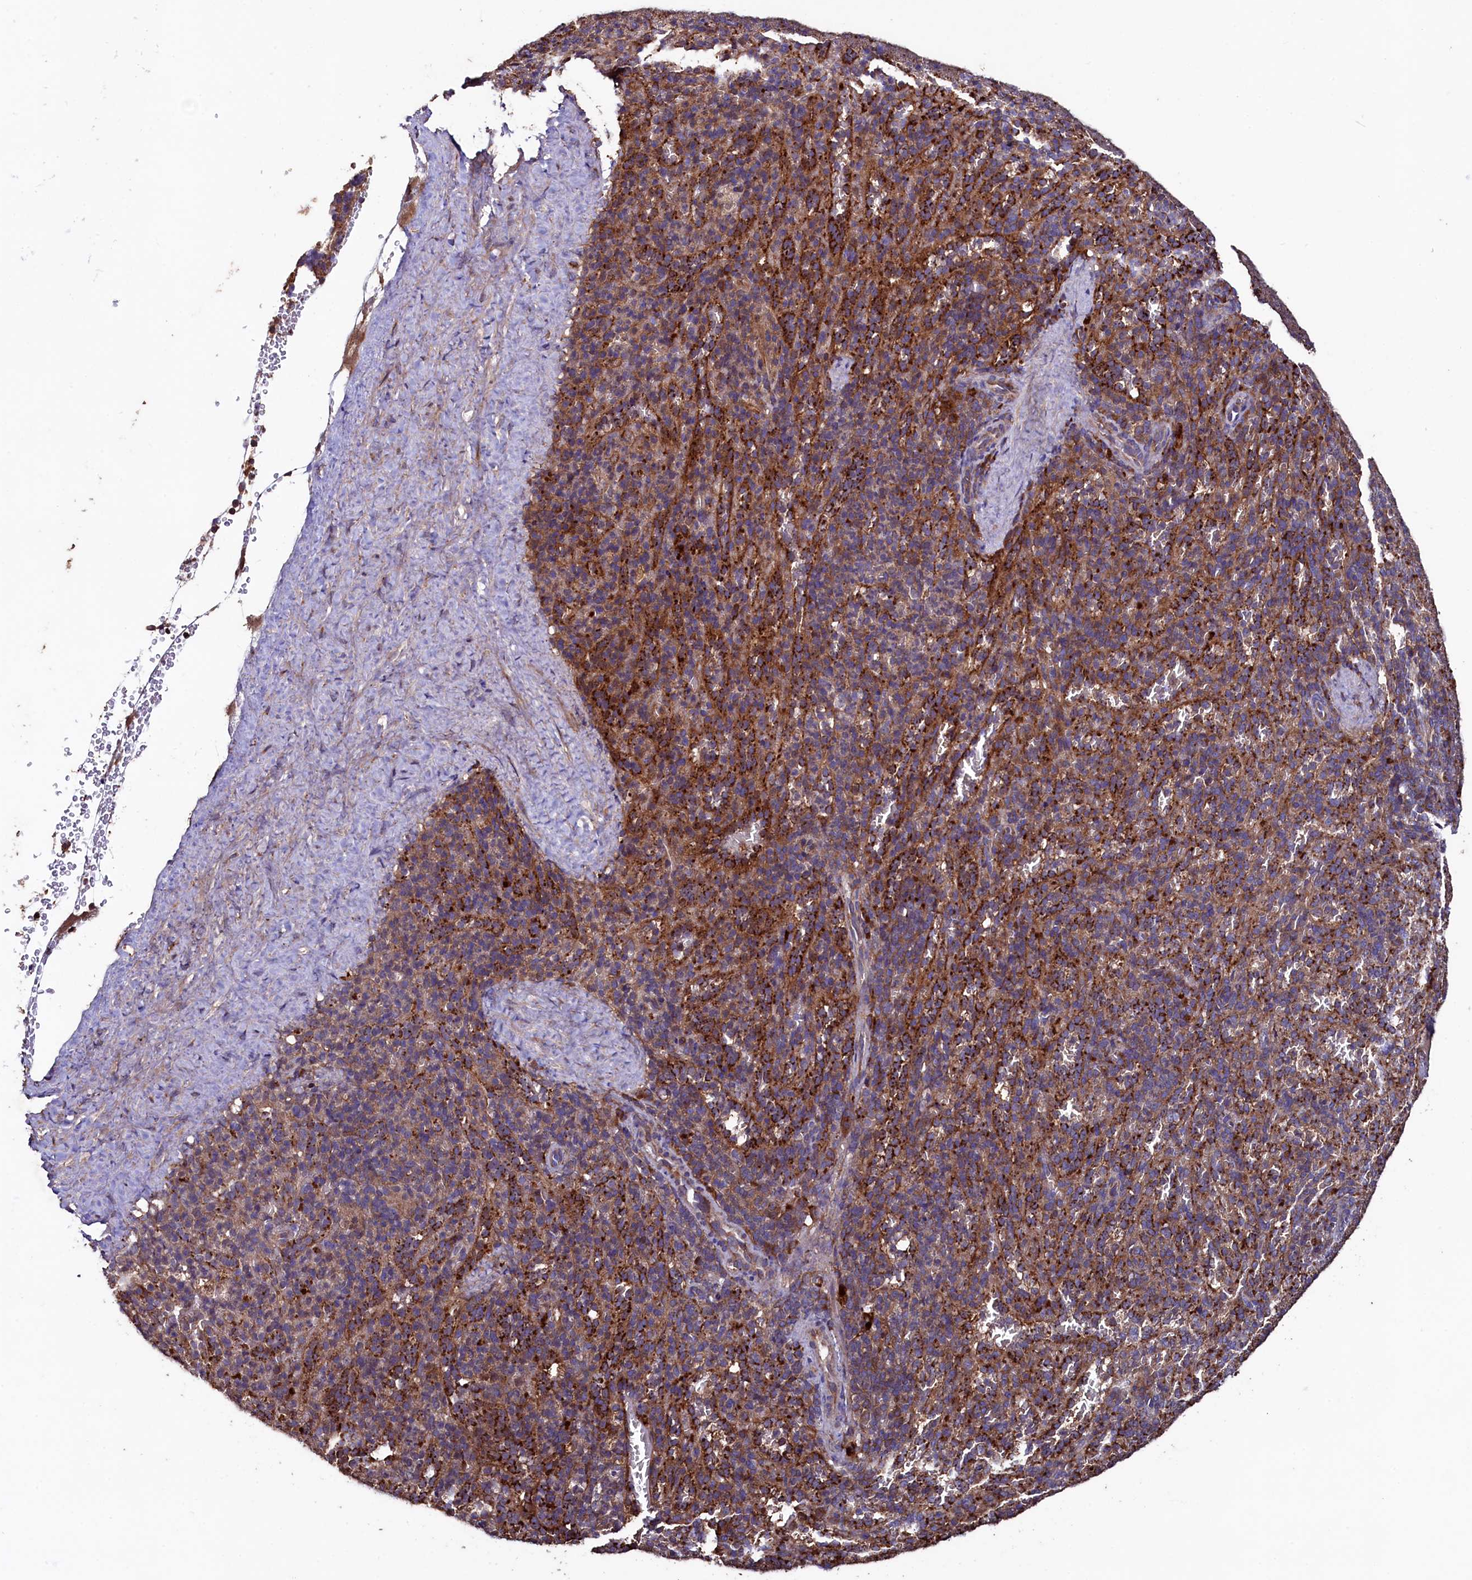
{"staining": {"intensity": "moderate", "quantity": "25%-75%", "location": "cytoplasmic/membranous"}, "tissue": "spleen", "cell_type": "Cells in red pulp", "image_type": "normal", "snomed": [{"axis": "morphology", "description": "Normal tissue, NOS"}, {"axis": "topography", "description": "Spleen"}], "caption": "Protein positivity by IHC reveals moderate cytoplasmic/membranous staining in about 25%-75% of cells in red pulp in benign spleen.", "gene": "TMEM98", "patient": {"sex": "female", "age": 21}}